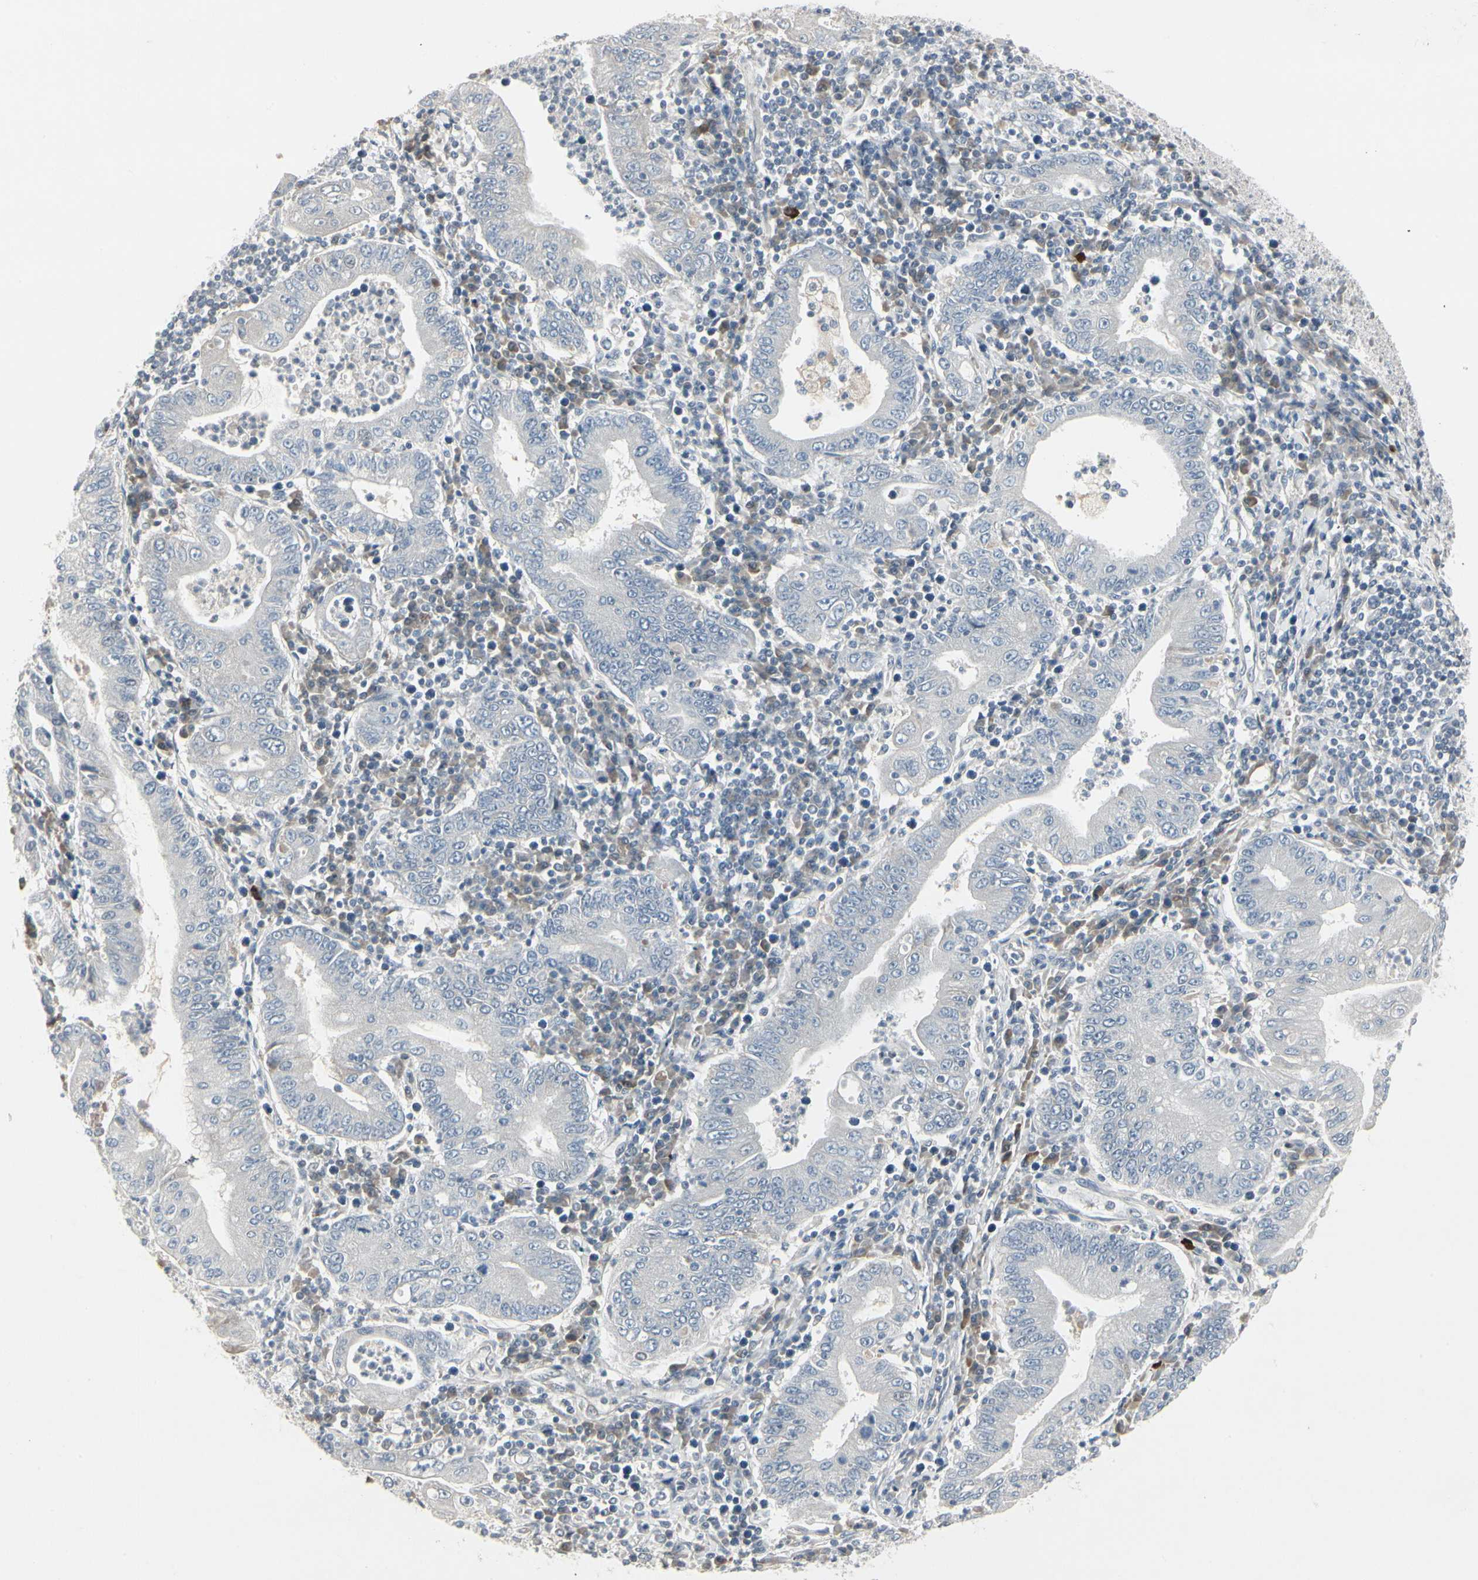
{"staining": {"intensity": "negative", "quantity": "none", "location": "none"}, "tissue": "stomach cancer", "cell_type": "Tumor cells", "image_type": "cancer", "snomed": [{"axis": "morphology", "description": "Normal tissue, NOS"}, {"axis": "morphology", "description": "Adenocarcinoma, NOS"}, {"axis": "topography", "description": "Esophagus"}, {"axis": "topography", "description": "Stomach, upper"}, {"axis": "topography", "description": "Peripheral nerve tissue"}], "caption": "Immunohistochemistry histopathology image of neoplastic tissue: human stomach cancer stained with DAB (3,3'-diaminobenzidine) displays no significant protein positivity in tumor cells. The staining is performed using DAB (3,3'-diaminobenzidine) brown chromogen with nuclei counter-stained in using hematoxylin.", "gene": "DMPK", "patient": {"sex": "male", "age": 62}}